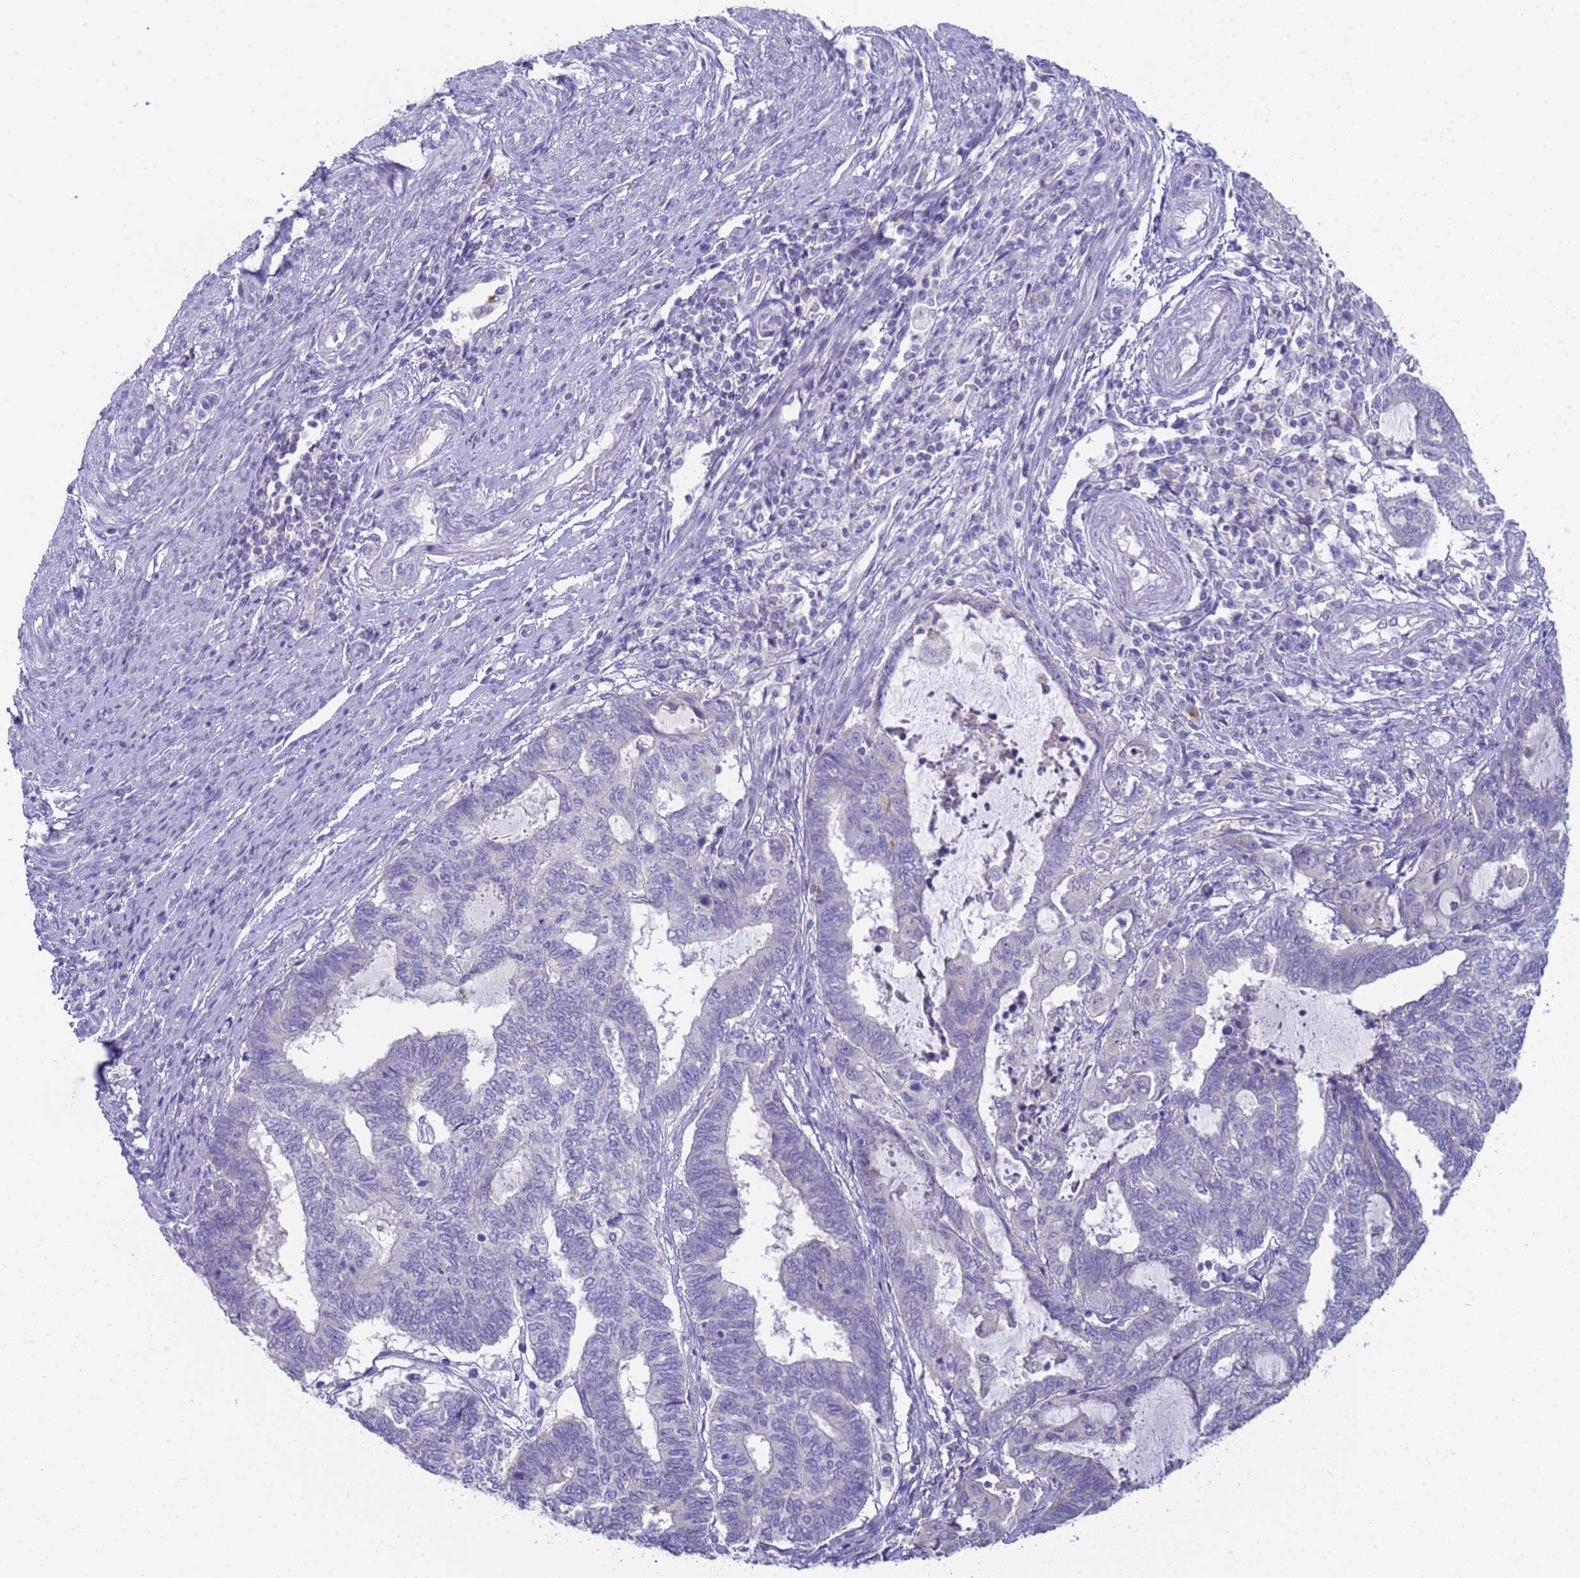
{"staining": {"intensity": "negative", "quantity": "none", "location": "none"}, "tissue": "endometrial cancer", "cell_type": "Tumor cells", "image_type": "cancer", "snomed": [{"axis": "morphology", "description": "Adenocarcinoma, NOS"}, {"axis": "topography", "description": "Uterus"}, {"axis": "topography", "description": "Endometrium"}], "caption": "Immunohistochemistry (IHC) image of neoplastic tissue: endometrial adenocarcinoma stained with DAB (3,3'-diaminobenzidine) exhibits no significant protein expression in tumor cells.", "gene": "CR1", "patient": {"sex": "female", "age": 70}}